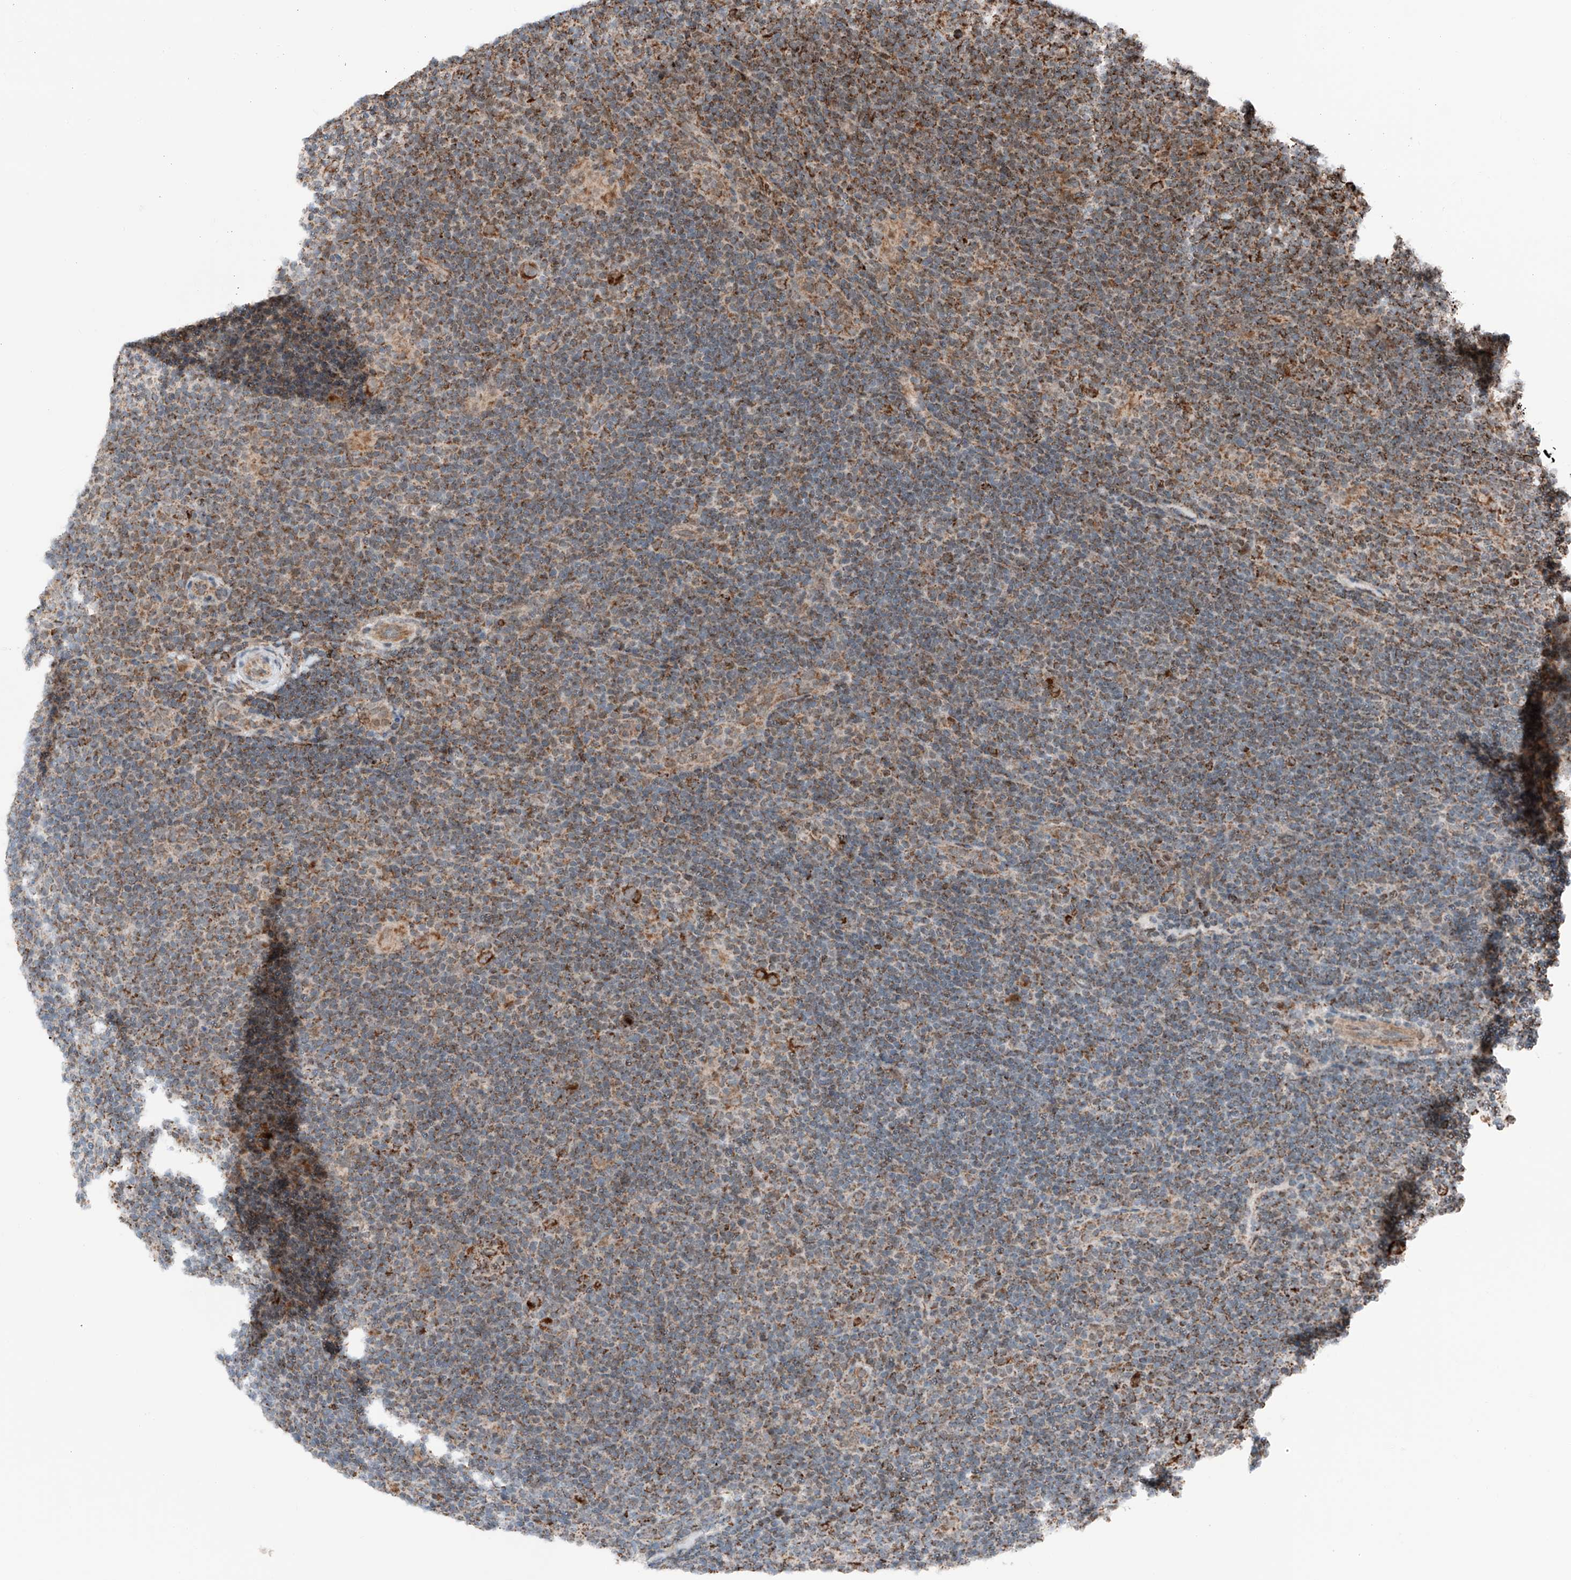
{"staining": {"intensity": "strong", "quantity": ">75%", "location": "cytoplasmic/membranous"}, "tissue": "lymphoma", "cell_type": "Tumor cells", "image_type": "cancer", "snomed": [{"axis": "morphology", "description": "Hodgkin's disease, NOS"}, {"axis": "topography", "description": "Lymph node"}], "caption": "Immunohistochemical staining of Hodgkin's disease demonstrates strong cytoplasmic/membranous protein positivity in approximately >75% of tumor cells.", "gene": "ZSCAN29", "patient": {"sex": "female", "age": 57}}